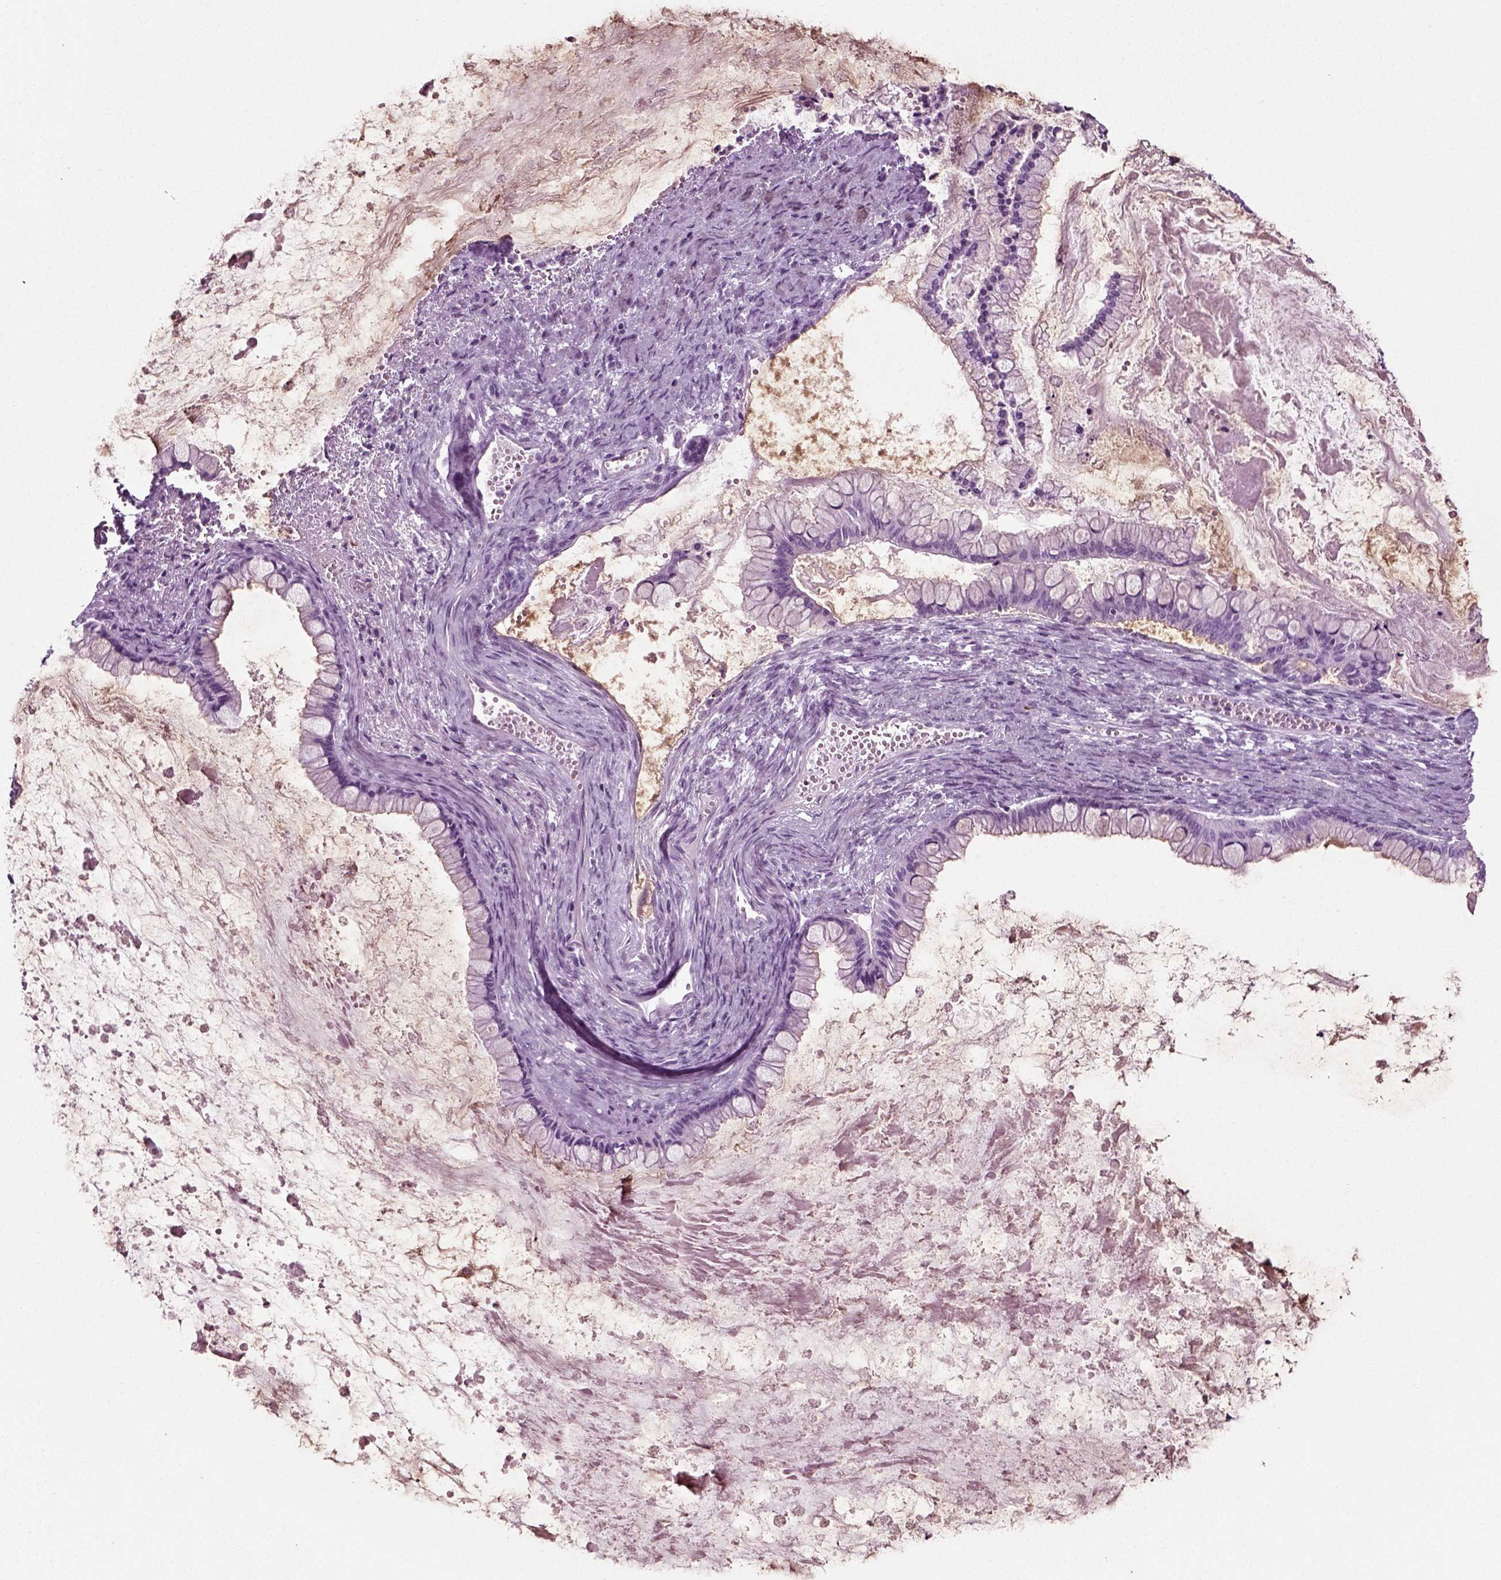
{"staining": {"intensity": "negative", "quantity": "none", "location": "none"}, "tissue": "ovarian cancer", "cell_type": "Tumor cells", "image_type": "cancer", "snomed": [{"axis": "morphology", "description": "Cystadenocarcinoma, mucinous, NOS"}, {"axis": "topography", "description": "Ovary"}], "caption": "Mucinous cystadenocarcinoma (ovarian) stained for a protein using immunohistochemistry shows no positivity tumor cells.", "gene": "SLC26A8", "patient": {"sex": "female", "age": 67}}